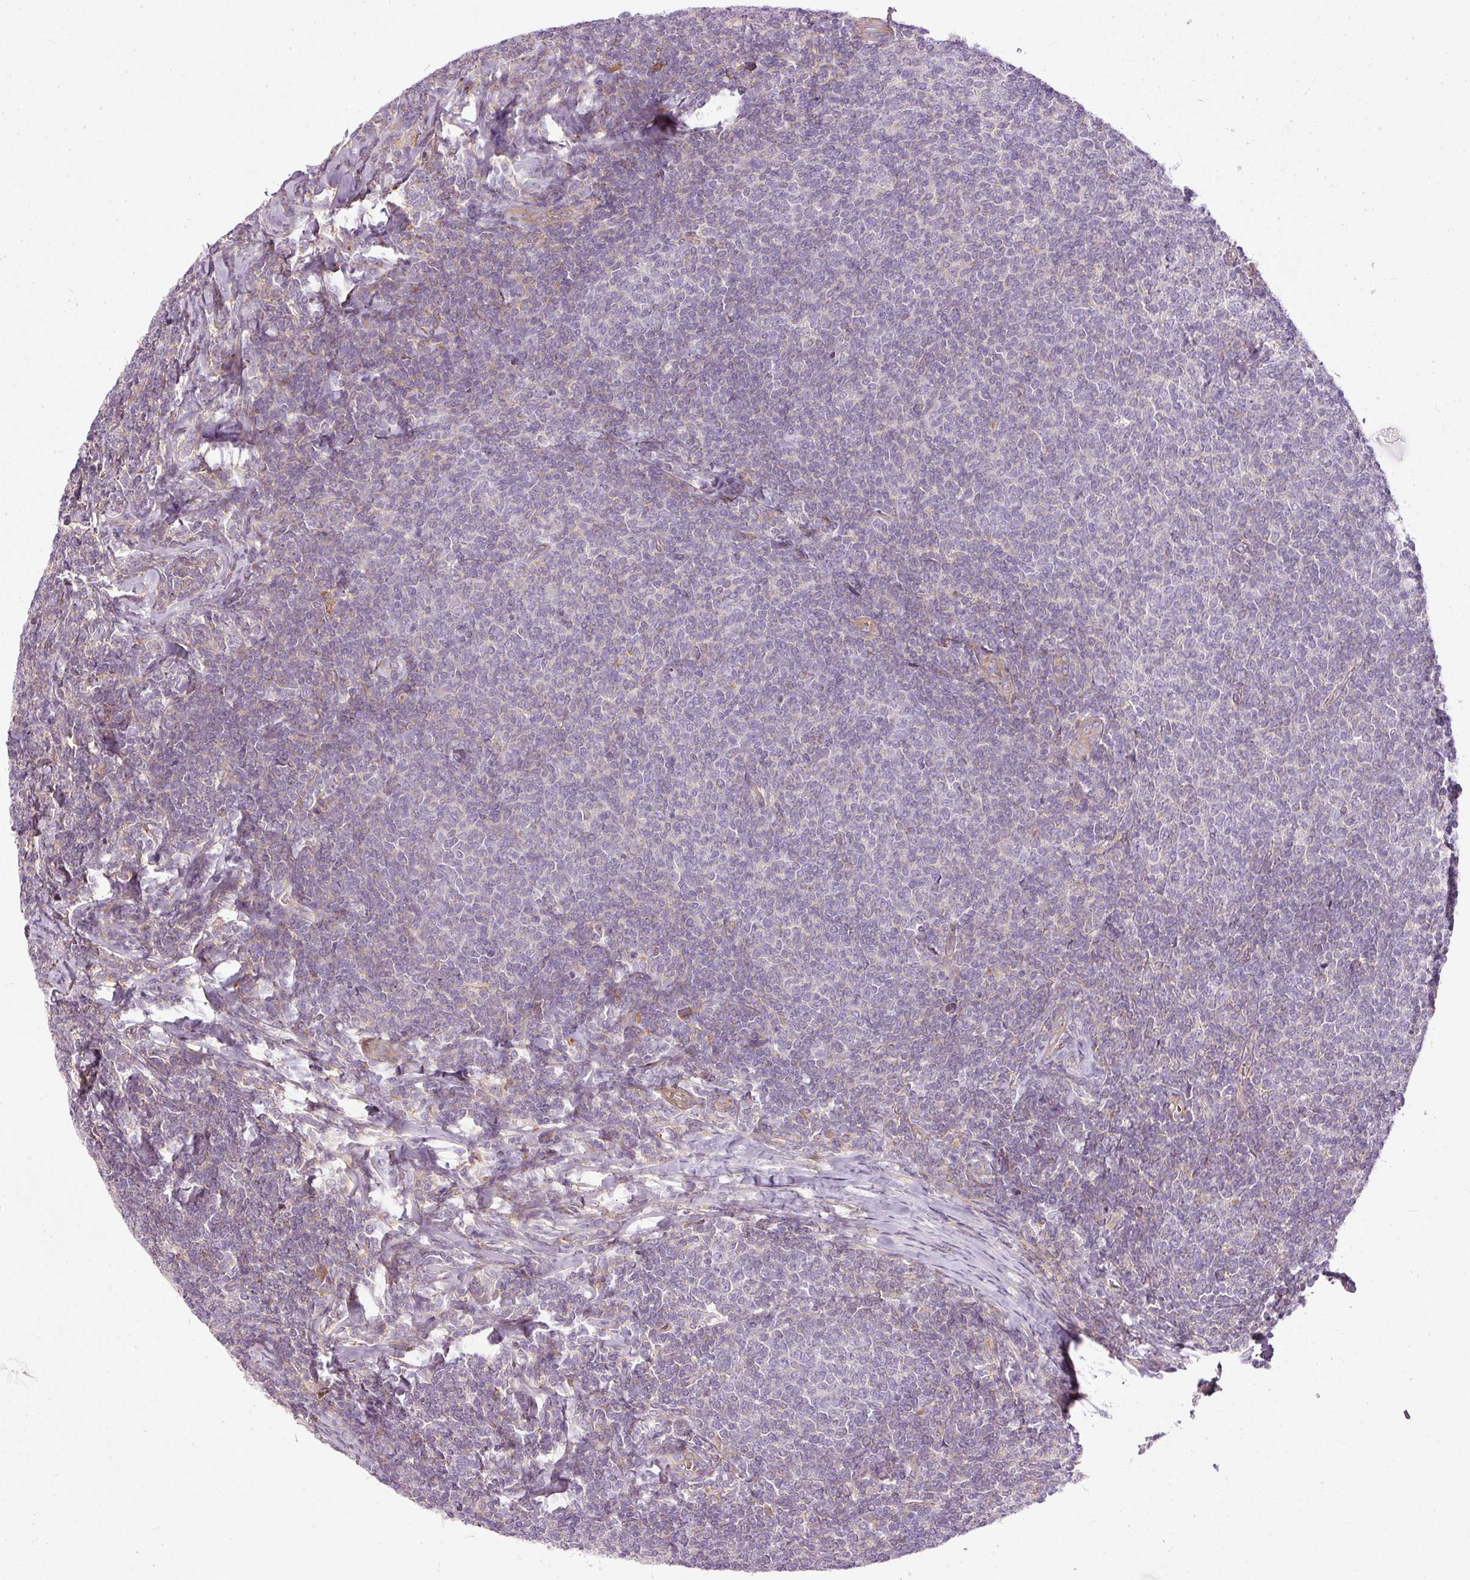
{"staining": {"intensity": "negative", "quantity": "none", "location": "none"}, "tissue": "lymphoma", "cell_type": "Tumor cells", "image_type": "cancer", "snomed": [{"axis": "morphology", "description": "Malignant lymphoma, non-Hodgkin's type, Low grade"}, {"axis": "topography", "description": "Lymph node"}], "caption": "There is no significant expression in tumor cells of low-grade malignant lymphoma, non-Hodgkin's type. (DAB immunohistochemistry visualized using brightfield microscopy, high magnification).", "gene": "PAQR9", "patient": {"sex": "male", "age": 52}}